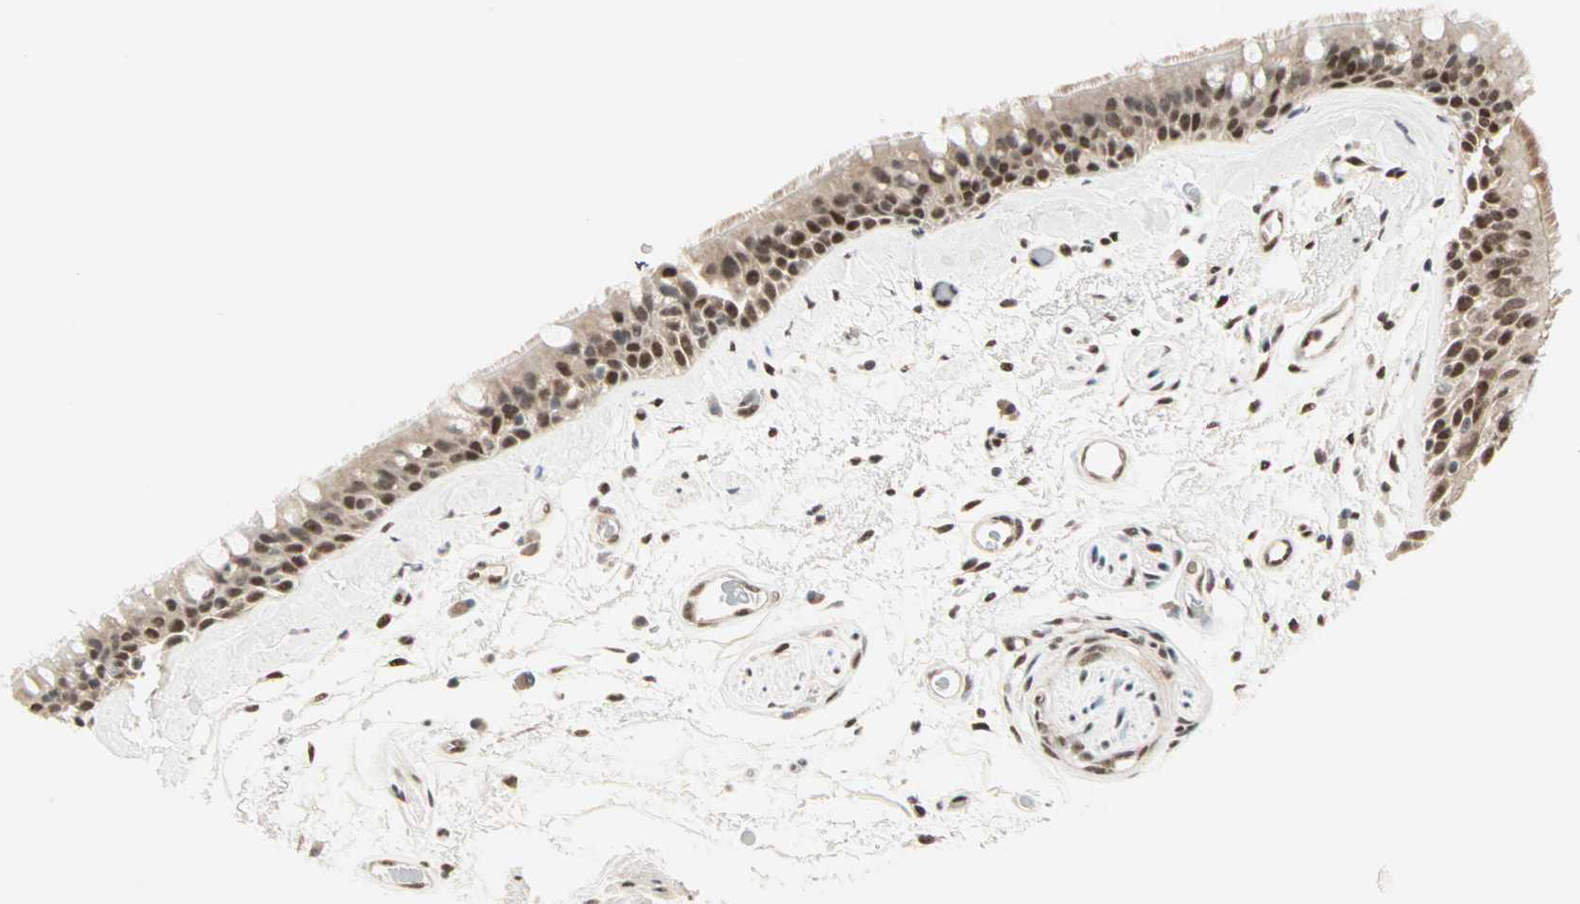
{"staining": {"intensity": "strong", "quantity": ">75%", "location": "nuclear"}, "tissue": "bronchus", "cell_type": "Respiratory epithelial cells", "image_type": "normal", "snomed": [{"axis": "morphology", "description": "Normal tissue, NOS"}, {"axis": "morphology", "description": "Adenocarcinoma, NOS"}, {"axis": "topography", "description": "Bronchus"}, {"axis": "topography", "description": "Lung"}], "caption": "Immunohistochemistry of normal human bronchus exhibits high levels of strong nuclear staining in about >75% of respiratory epithelial cells.", "gene": "BLM", "patient": {"sex": "female", "age": 54}}